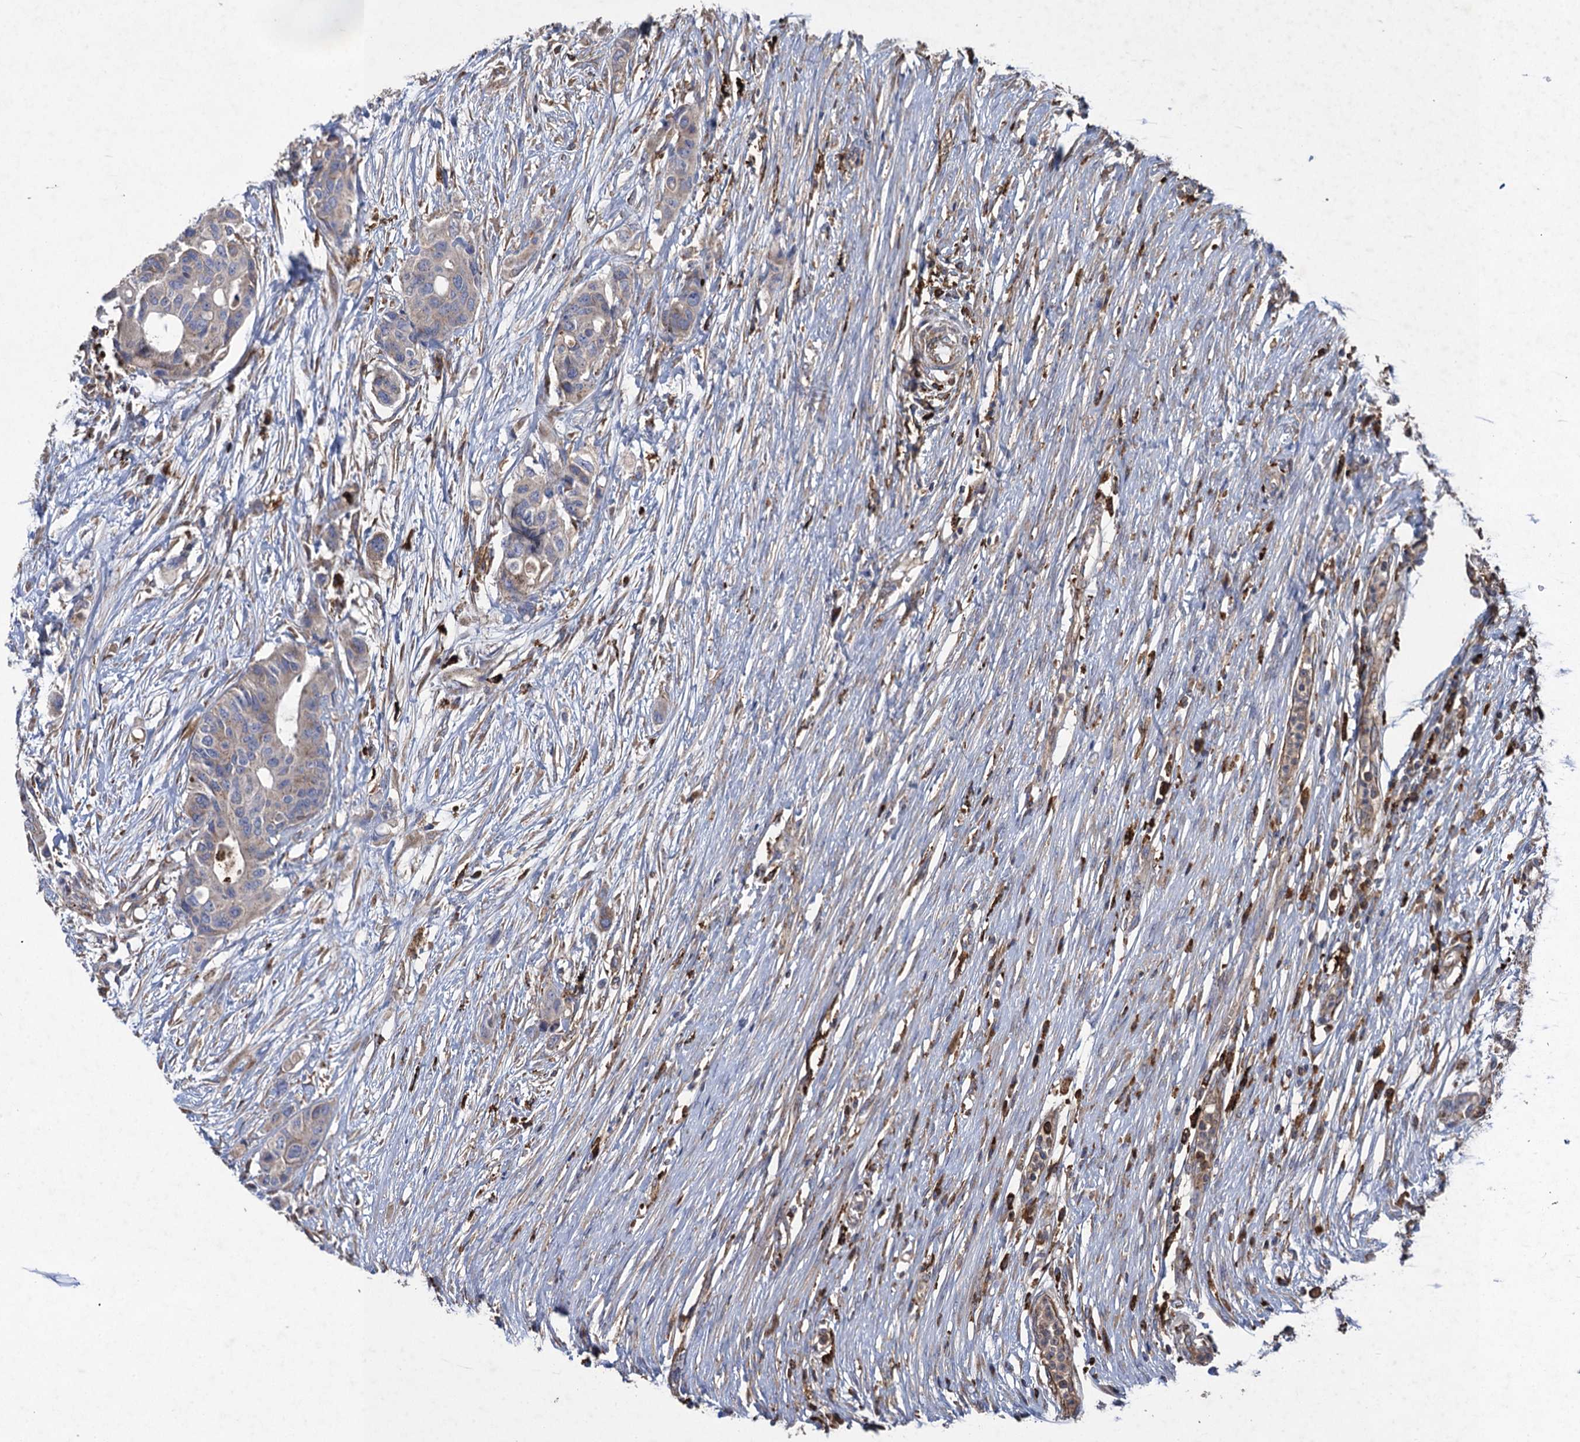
{"staining": {"intensity": "moderate", "quantity": "<25%", "location": "cytoplasmic/membranous"}, "tissue": "colorectal cancer", "cell_type": "Tumor cells", "image_type": "cancer", "snomed": [{"axis": "morphology", "description": "Adenocarcinoma, NOS"}, {"axis": "topography", "description": "Colon"}], "caption": "Colorectal cancer was stained to show a protein in brown. There is low levels of moderate cytoplasmic/membranous staining in about <25% of tumor cells.", "gene": "TXNDC11", "patient": {"sex": "male", "age": 77}}